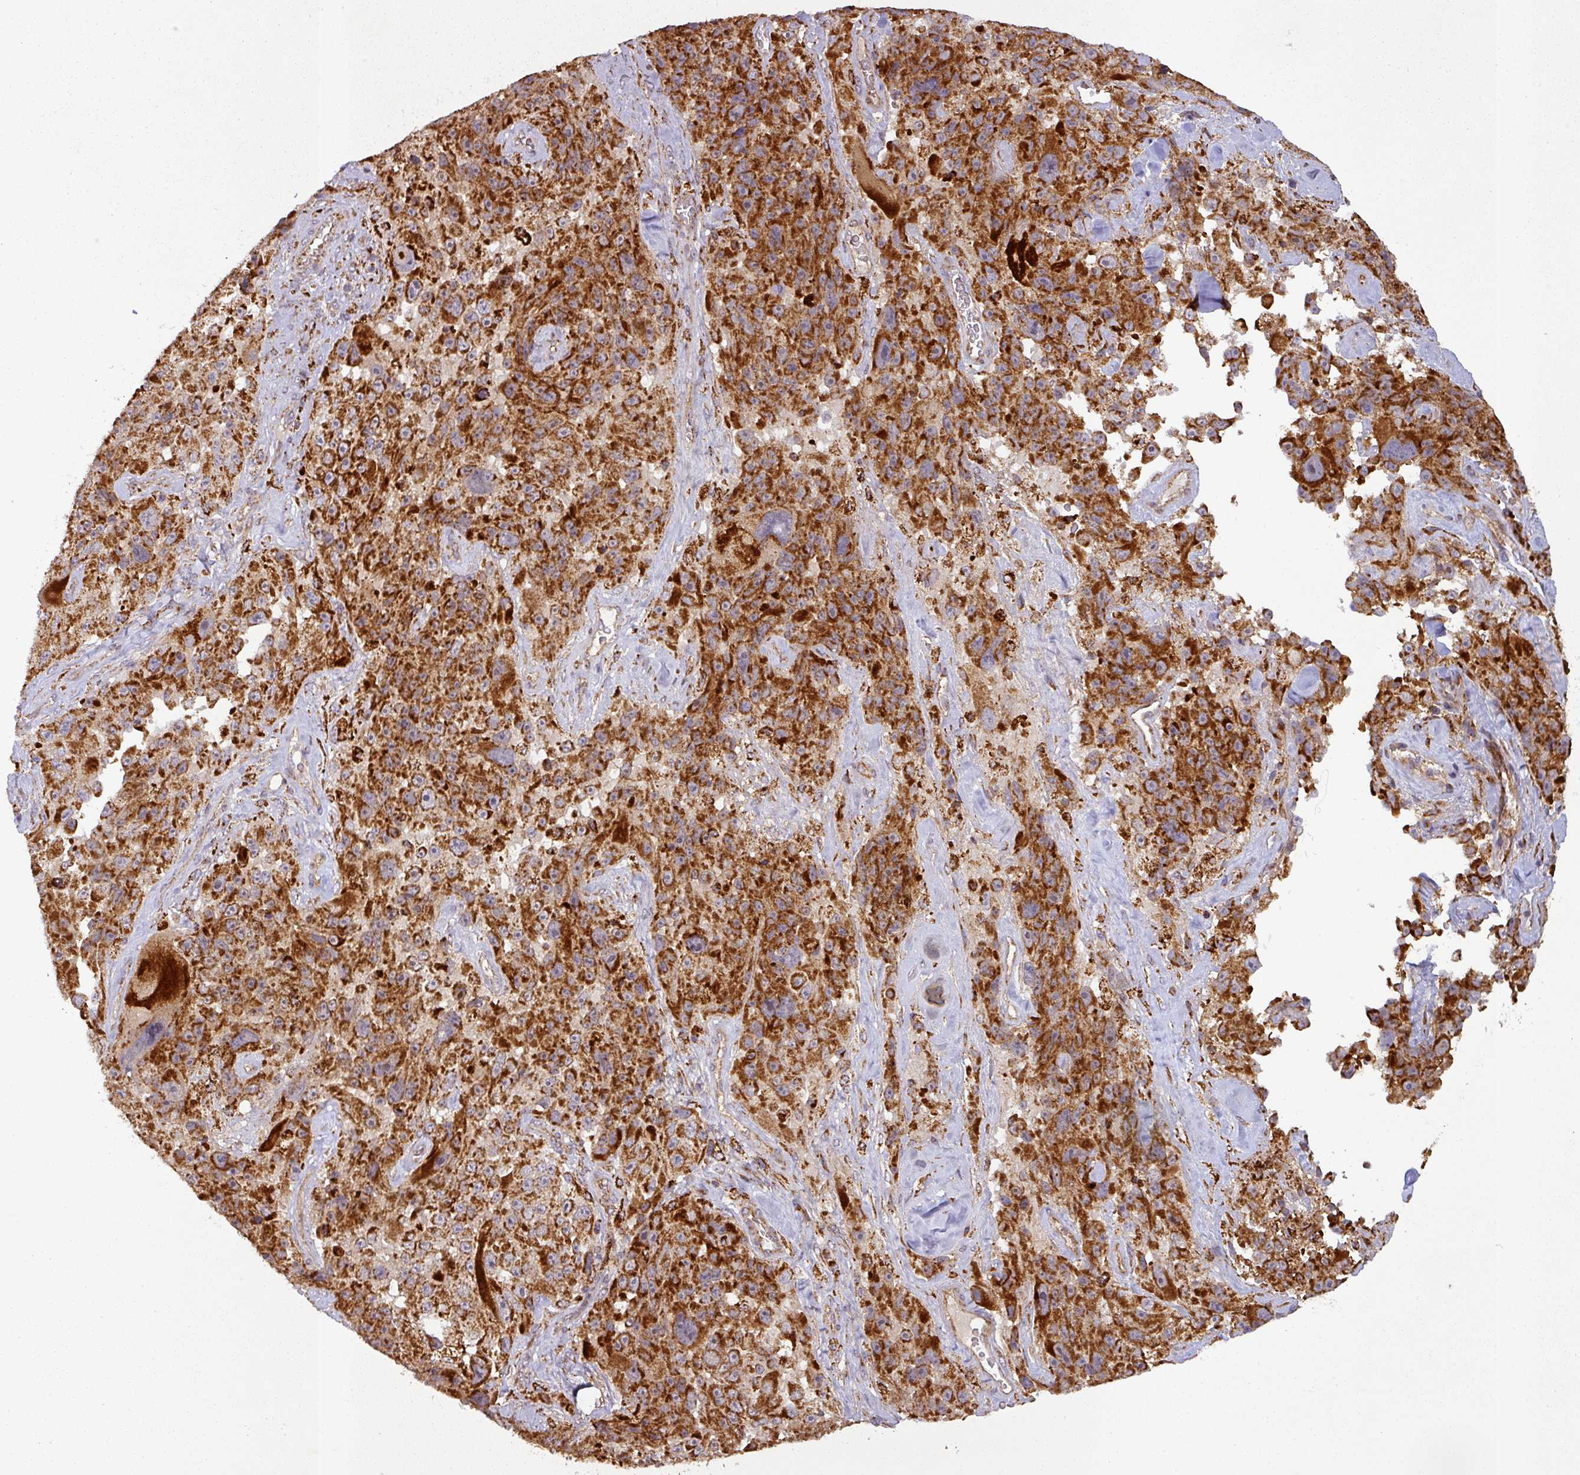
{"staining": {"intensity": "strong", "quantity": ">75%", "location": "cytoplasmic/membranous"}, "tissue": "melanoma", "cell_type": "Tumor cells", "image_type": "cancer", "snomed": [{"axis": "morphology", "description": "Malignant melanoma, Metastatic site"}, {"axis": "topography", "description": "Lymph node"}], "caption": "Immunohistochemistry (IHC) (DAB (3,3'-diaminobenzidine)) staining of human melanoma demonstrates strong cytoplasmic/membranous protein expression in about >75% of tumor cells.", "gene": "GPD2", "patient": {"sex": "male", "age": 62}}